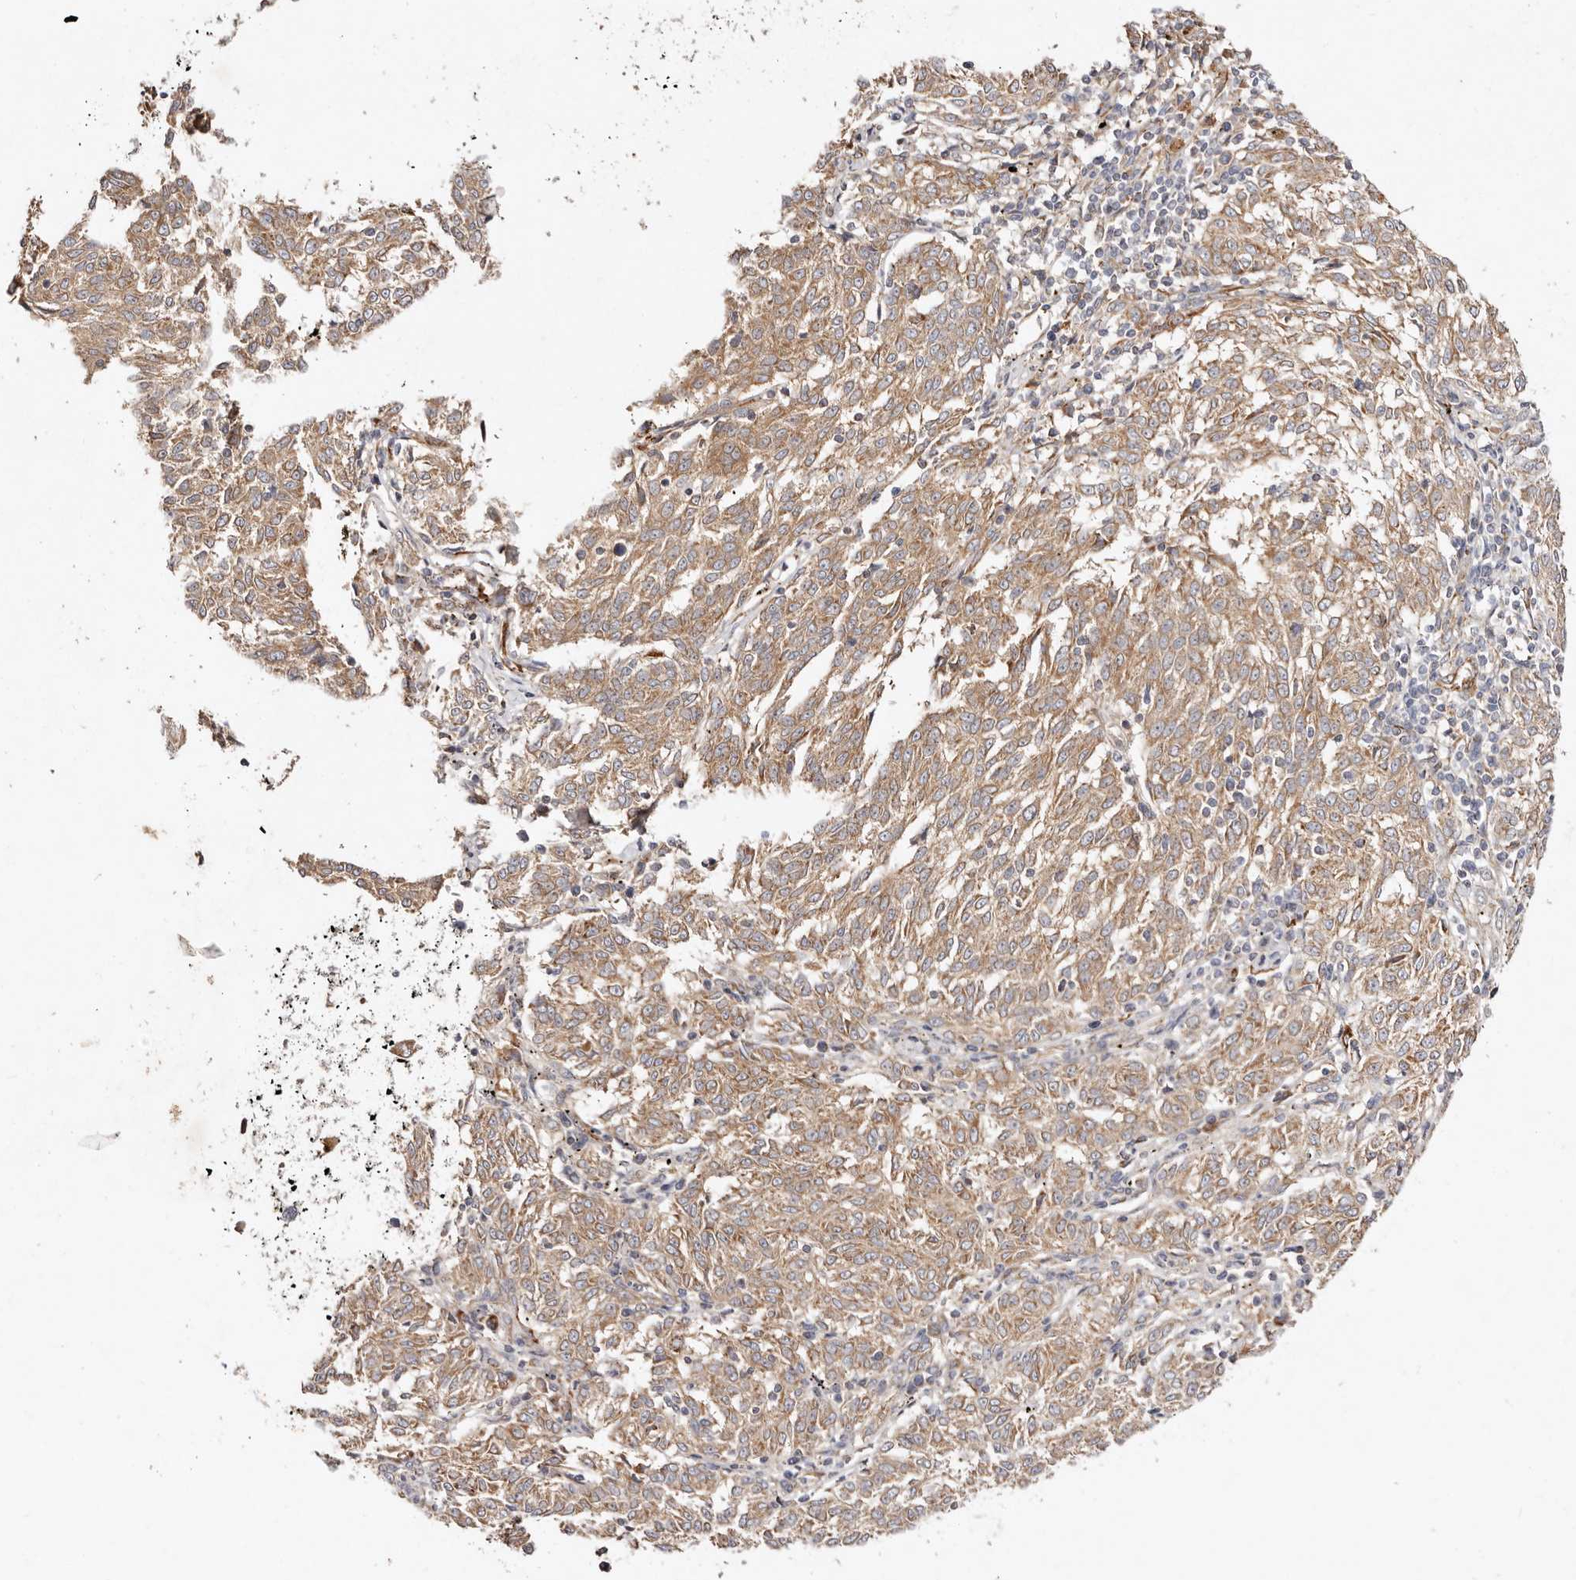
{"staining": {"intensity": "weak", "quantity": ">75%", "location": "cytoplasmic/membranous"}, "tissue": "melanoma", "cell_type": "Tumor cells", "image_type": "cancer", "snomed": [{"axis": "morphology", "description": "Malignant melanoma, NOS"}, {"axis": "topography", "description": "Skin"}], "caption": "Immunohistochemical staining of human malignant melanoma reveals low levels of weak cytoplasmic/membranous protein expression in about >75% of tumor cells.", "gene": "SERPINH1", "patient": {"sex": "female", "age": 72}}